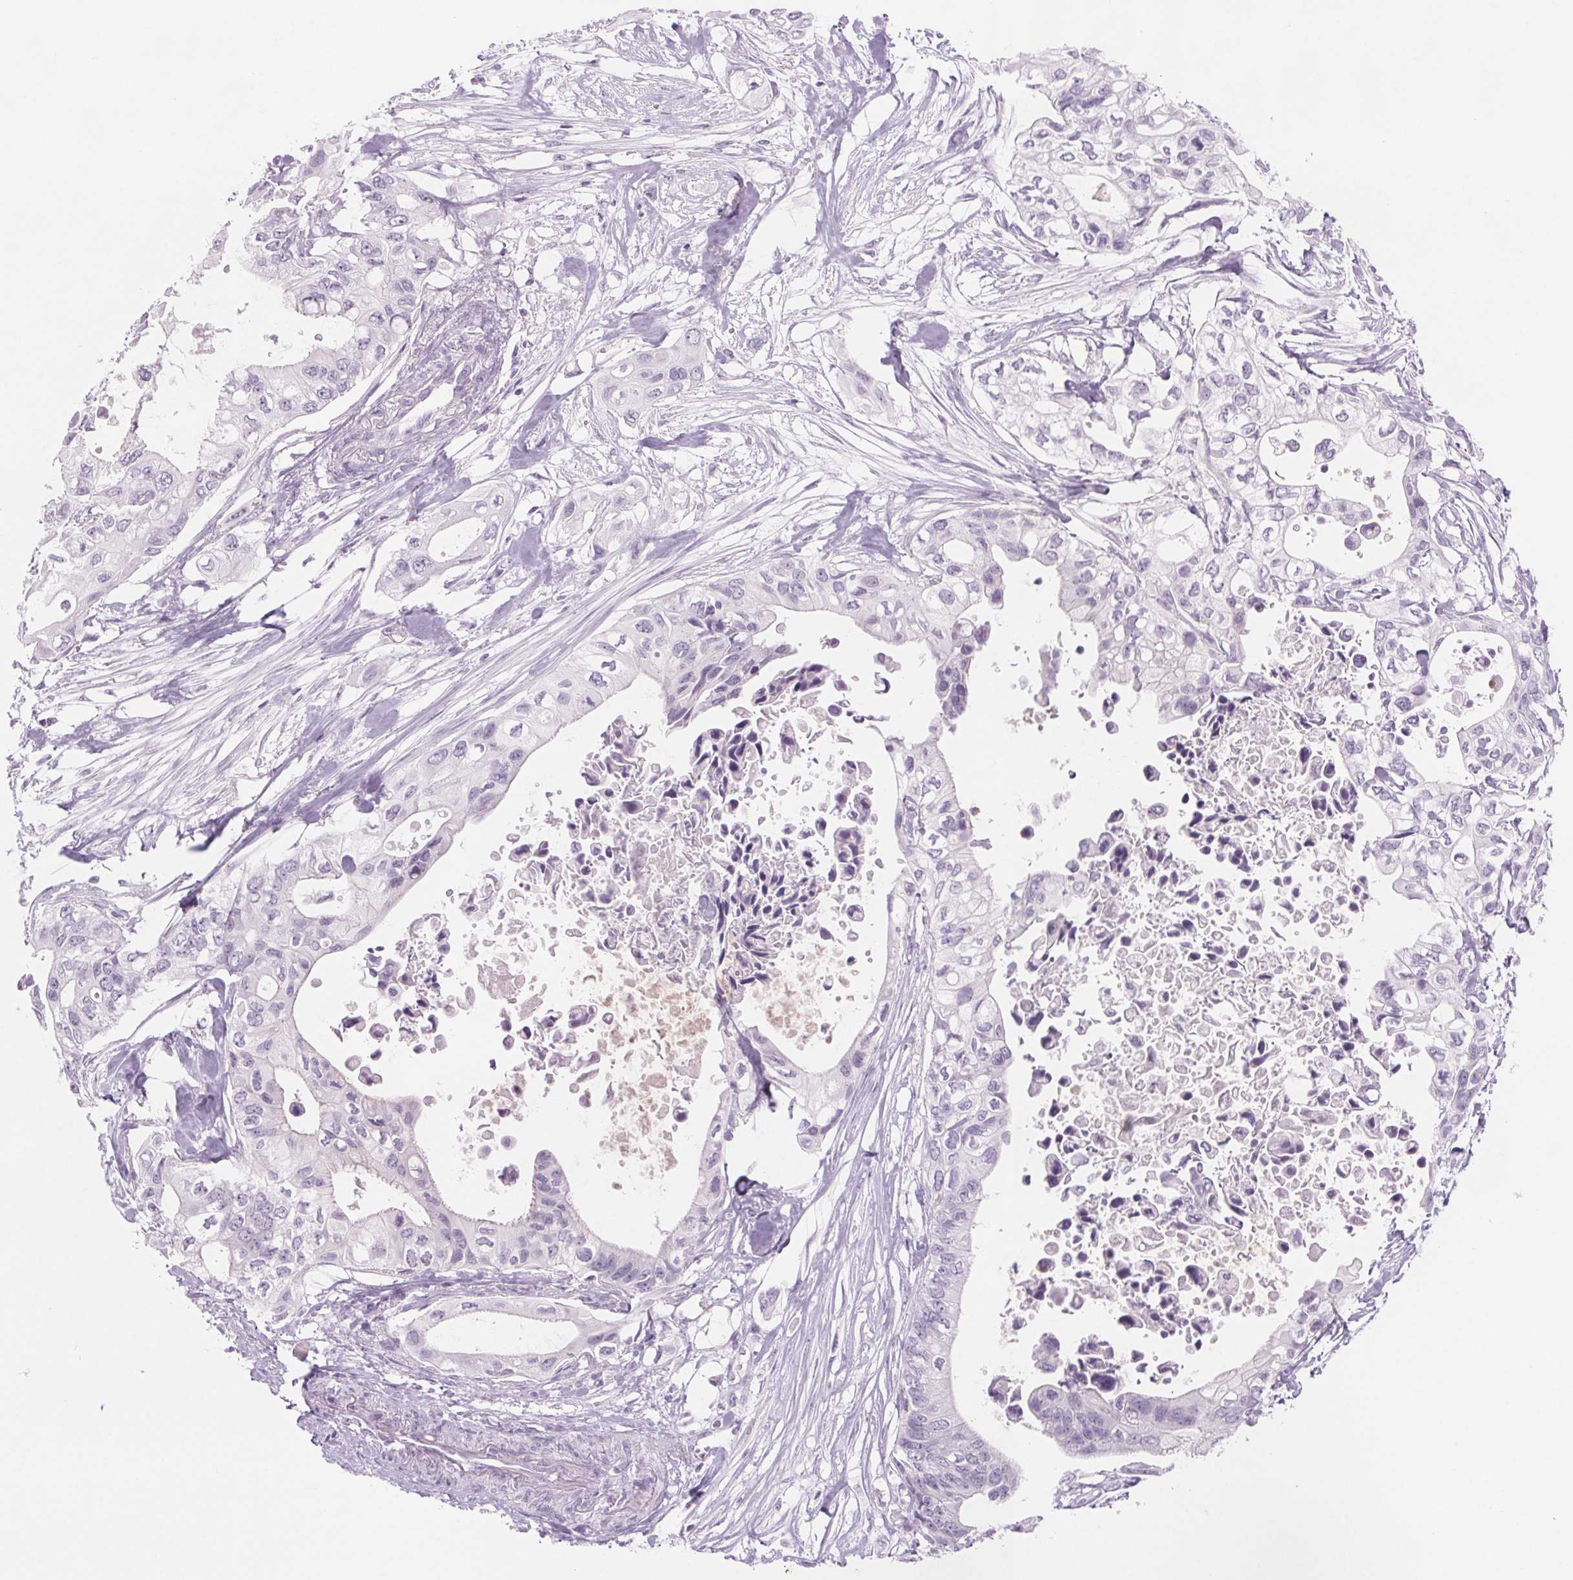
{"staining": {"intensity": "negative", "quantity": "none", "location": "none"}, "tissue": "pancreatic cancer", "cell_type": "Tumor cells", "image_type": "cancer", "snomed": [{"axis": "morphology", "description": "Adenocarcinoma, NOS"}, {"axis": "topography", "description": "Pancreas"}], "caption": "Adenocarcinoma (pancreatic) was stained to show a protein in brown. There is no significant staining in tumor cells.", "gene": "SLC6A19", "patient": {"sex": "female", "age": 63}}